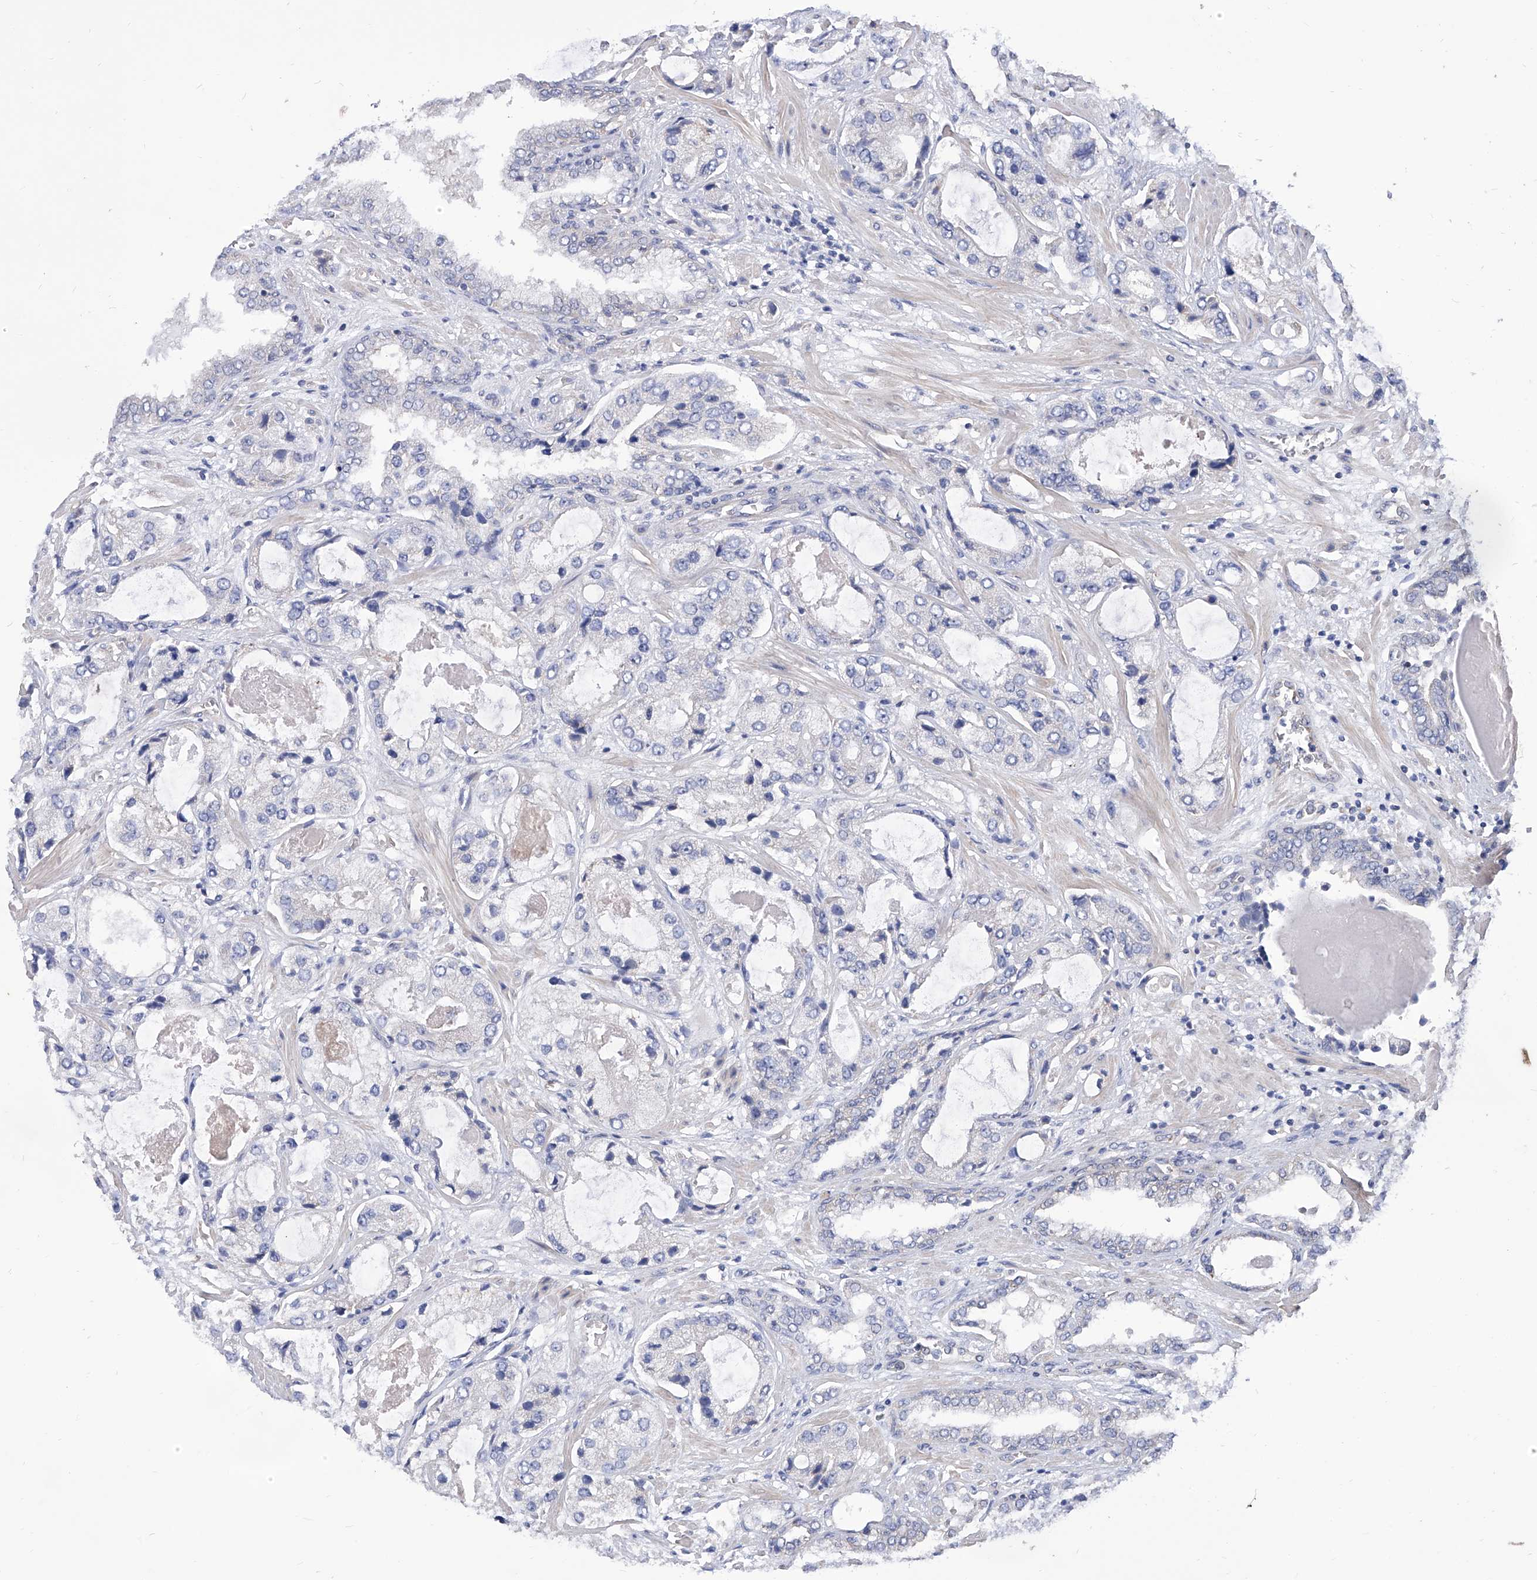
{"staining": {"intensity": "negative", "quantity": "none", "location": "none"}, "tissue": "prostate cancer", "cell_type": "Tumor cells", "image_type": "cancer", "snomed": [{"axis": "morphology", "description": "Normal tissue, NOS"}, {"axis": "morphology", "description": "Adenocarcinoma, High grade"}, {"axis": "topography", "description": "Prostate"}, {"axis": "topography", "description": "Peripheral nerve tissue"}], "caption": "Tumor cells show no significant protein staining in adenocarcinoma (high-grade) (prostate).", "gene": "TJAP1", "patient": {"sex": "male", "age": 59}}